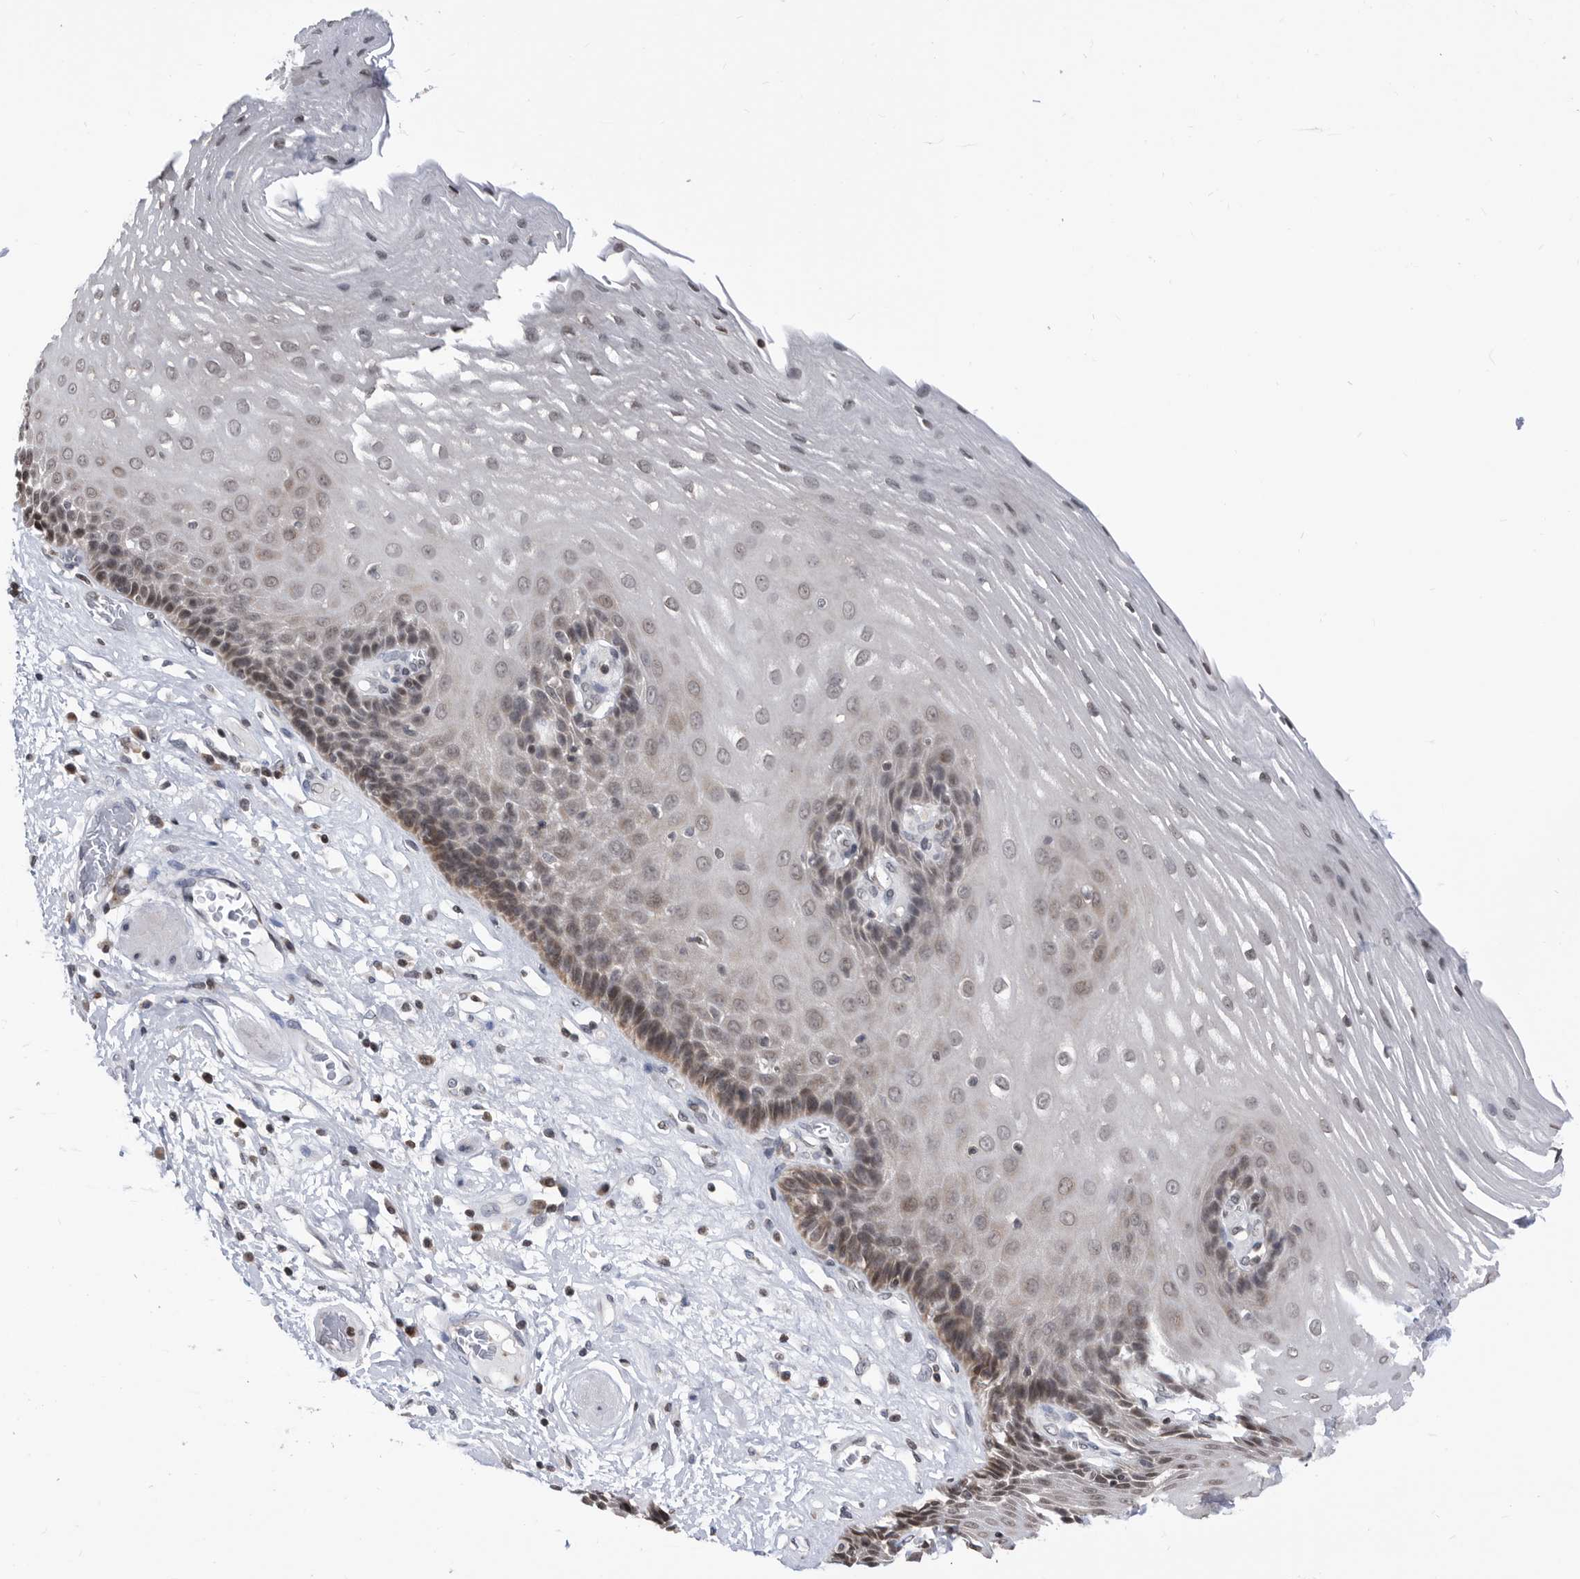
{"staining": {"intensity": "weak", "quantity": "25%-75%", "location": "nuclear"}, "tissue": "esophagus", "cell_type": "Squamous epithelial cells", "image_type": "normal", "snomed": [{"axis": "morphology", "description": "Normal tissue, NOS"}, {"axis": "morphology", "description": "Adenocarcinoma, NOS"}, {"axis": "topography", "description": "Esophagus"}], "caption": "Esophagus stained with DAB immunohistochemistry (IHC) shows low levels of weak nuclear staining in about 25%-75% of squamous epithelial cells.", "gene": "TSTD1", "patient": {"sex": "male", "age": 62}}